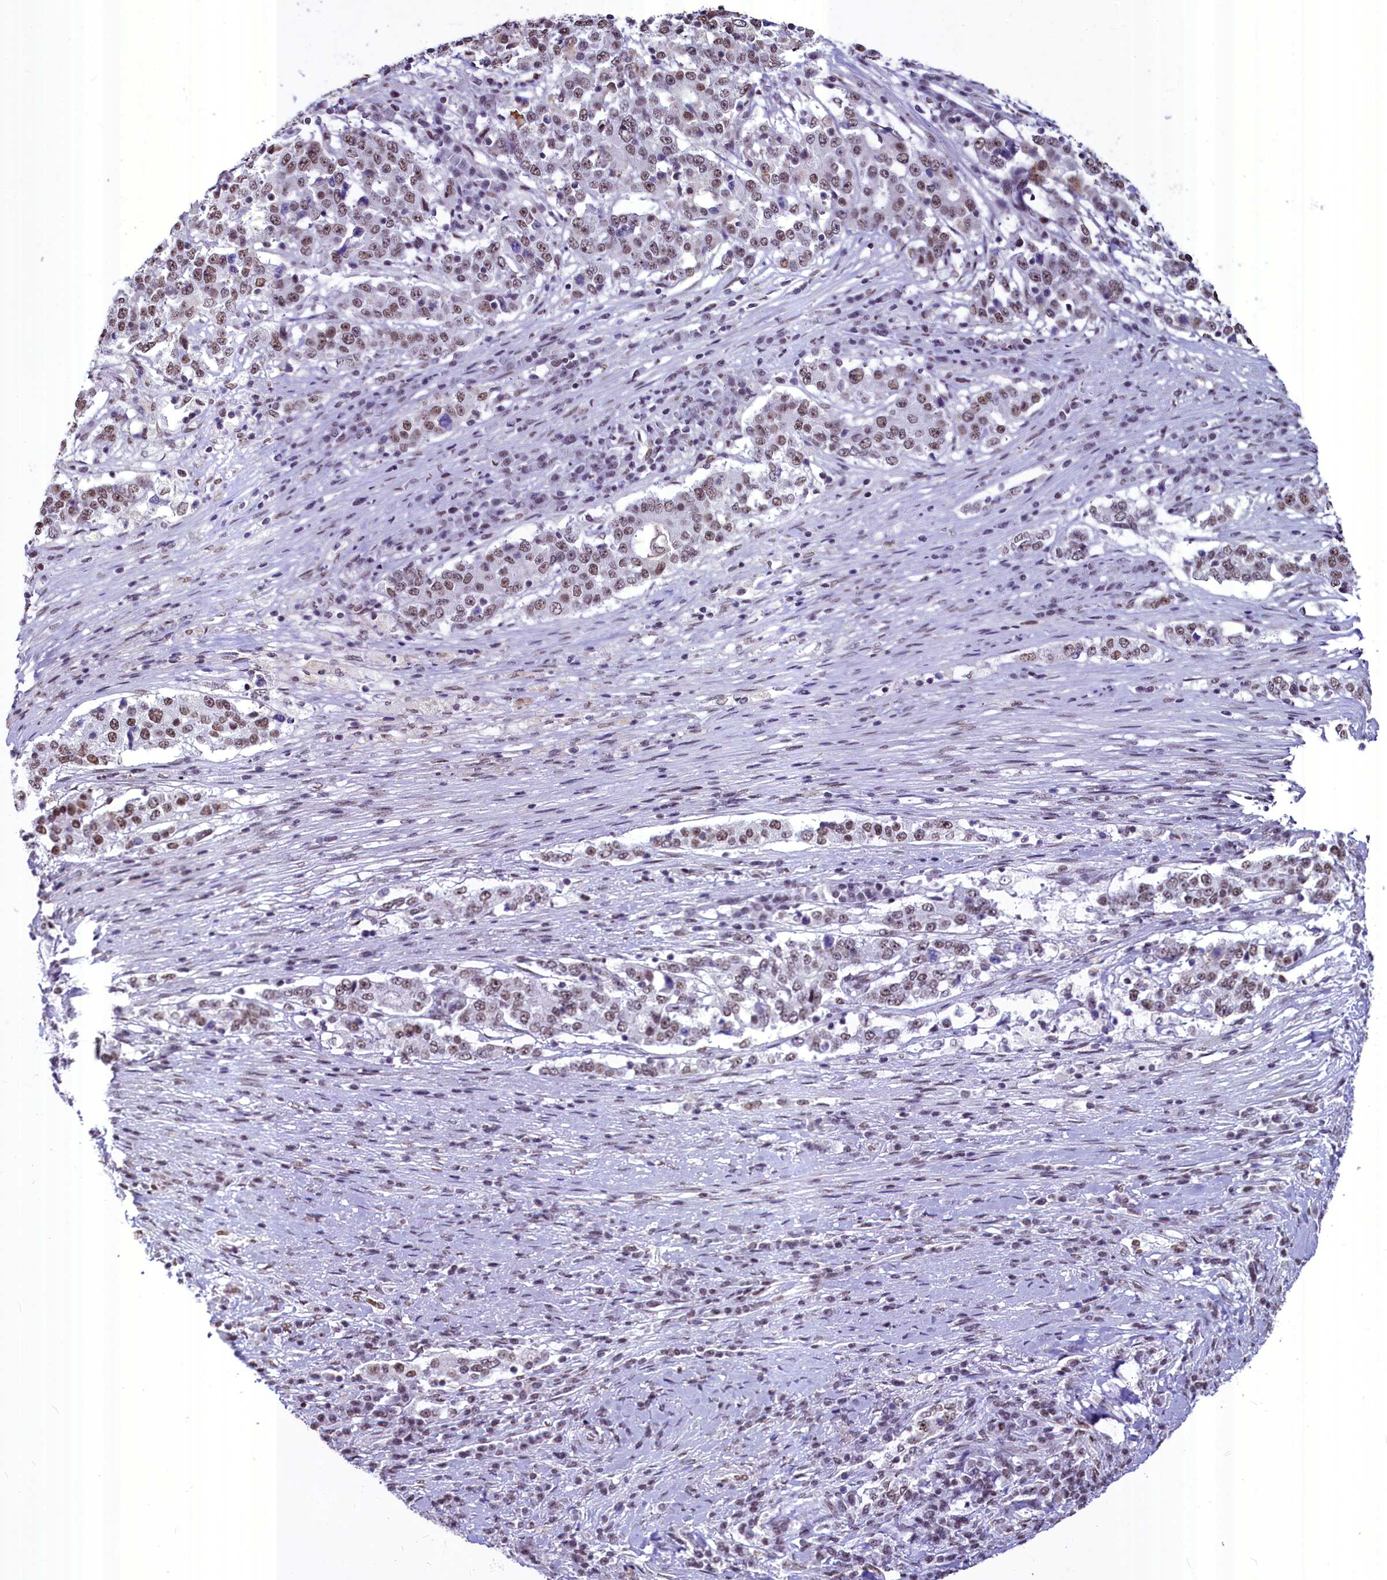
{"staining": {"intensity": "weak", "quantity": ">75%", "location": "nuclear"}, "tissue": "stomach cancer", "cell_type": "Tumor cells", "image_type": "cancer", "snomed": [{"axis": "morphology", "description": "Adenocarcinoma, NOS"}, {"axis": "topography", "description": "Stomach"}], "caption": "Immunohistochemical staining of human stomach cancer displays low levels of weak nuclear positivity in approximately >75% of tumor cells.", "gene": "PARPBP", "patient": {"sex": "male", "age": 59}}